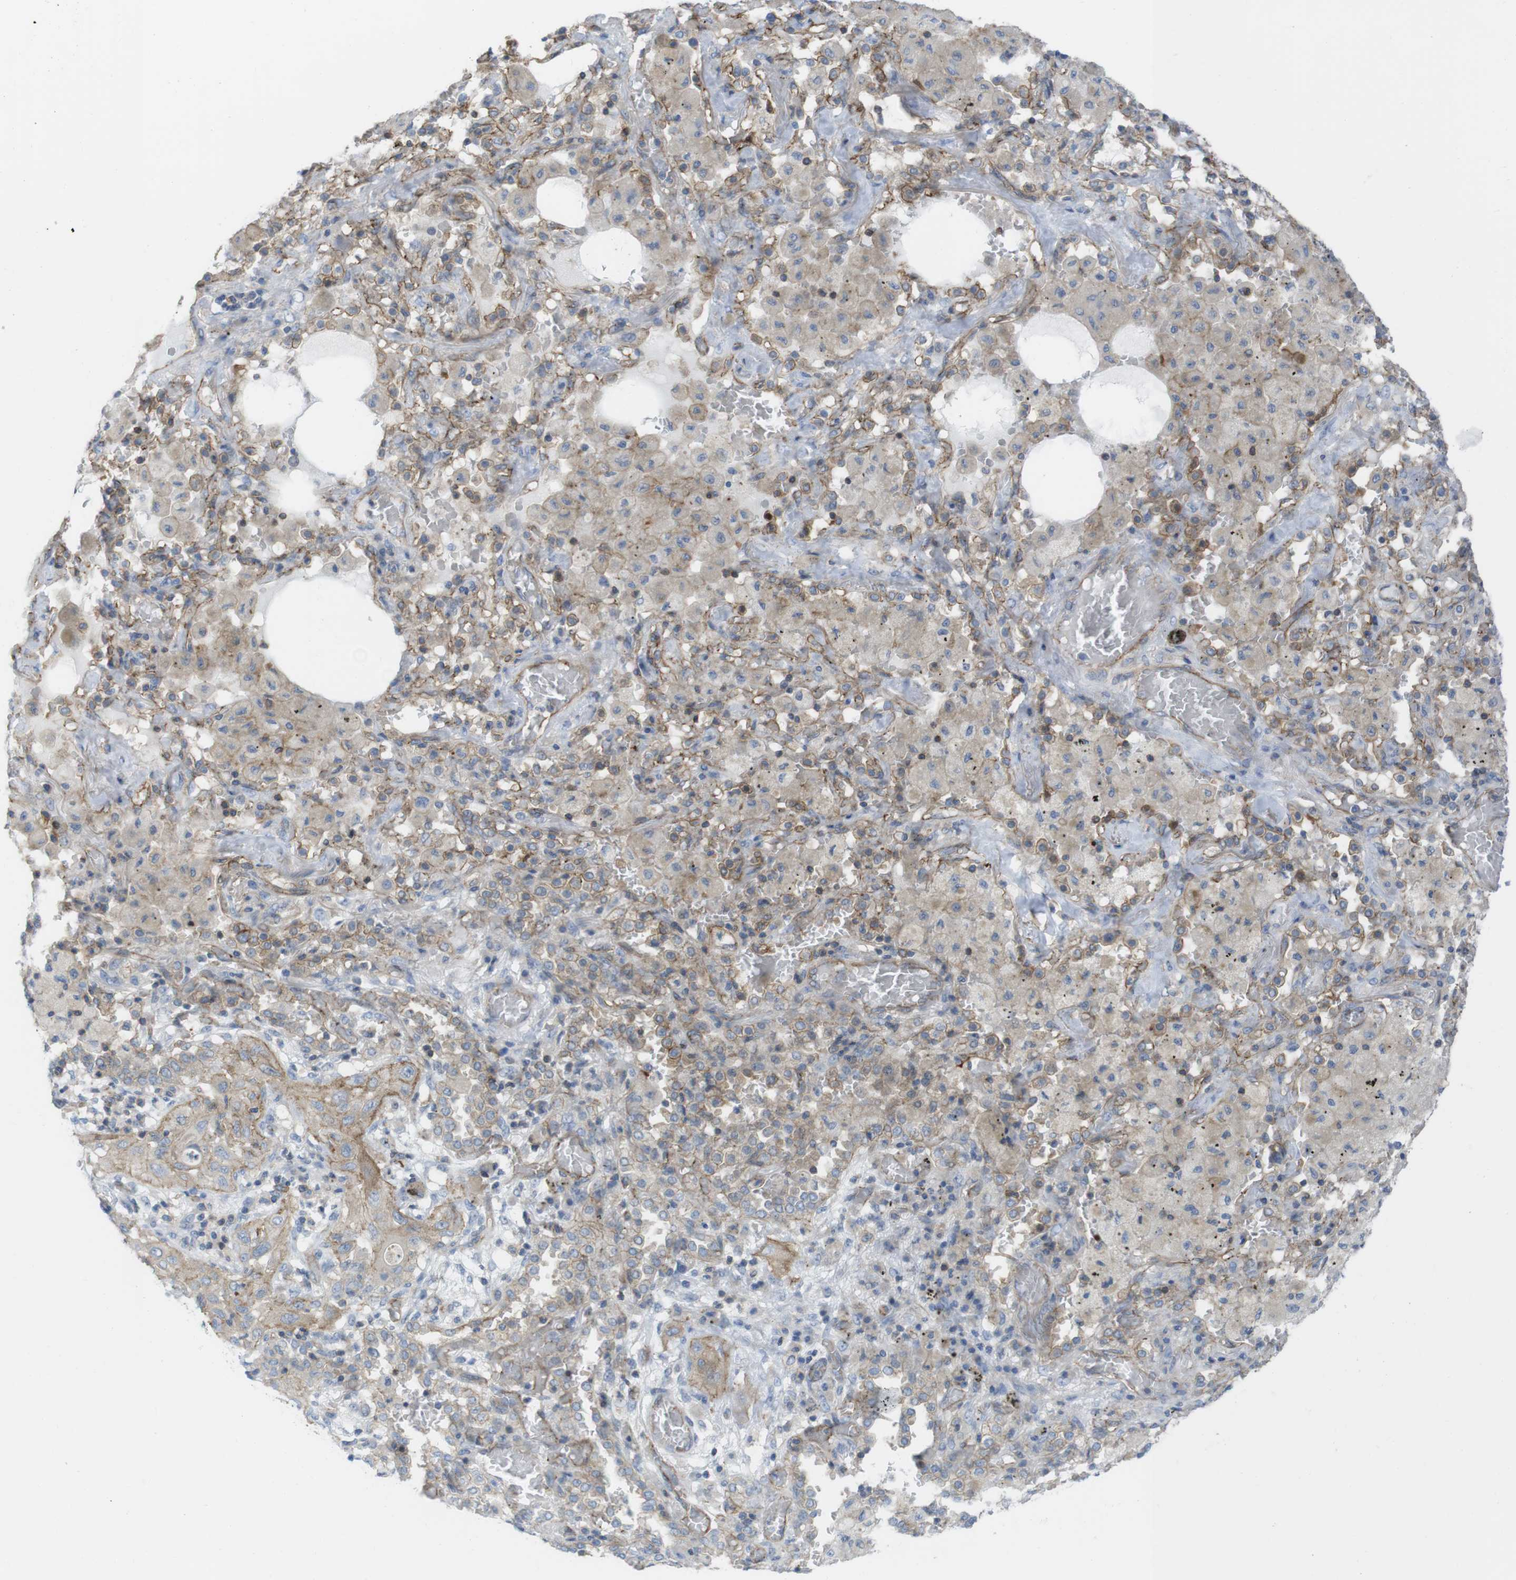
{"staining": {"intensity": "moderate", "quantity": ">75%", "location": "cytoplasmic/membranous"}, "tissue": "lung cancer", "cell_type": "Tumor cells", "image_type": "cancer", "snomed": [{"axis": "morphology", "description": "Squamous cell carcinoma, NOS"}, {"axis": "topography", "description": "Lung"}], "caption": "Moderate cytoplasmic/membranous protein expression is present in about >75% of tumor cells in squamous cell carcinoma (lung).", "gene": "PREX2", "patient": {"sex": "female", "age": 47}}